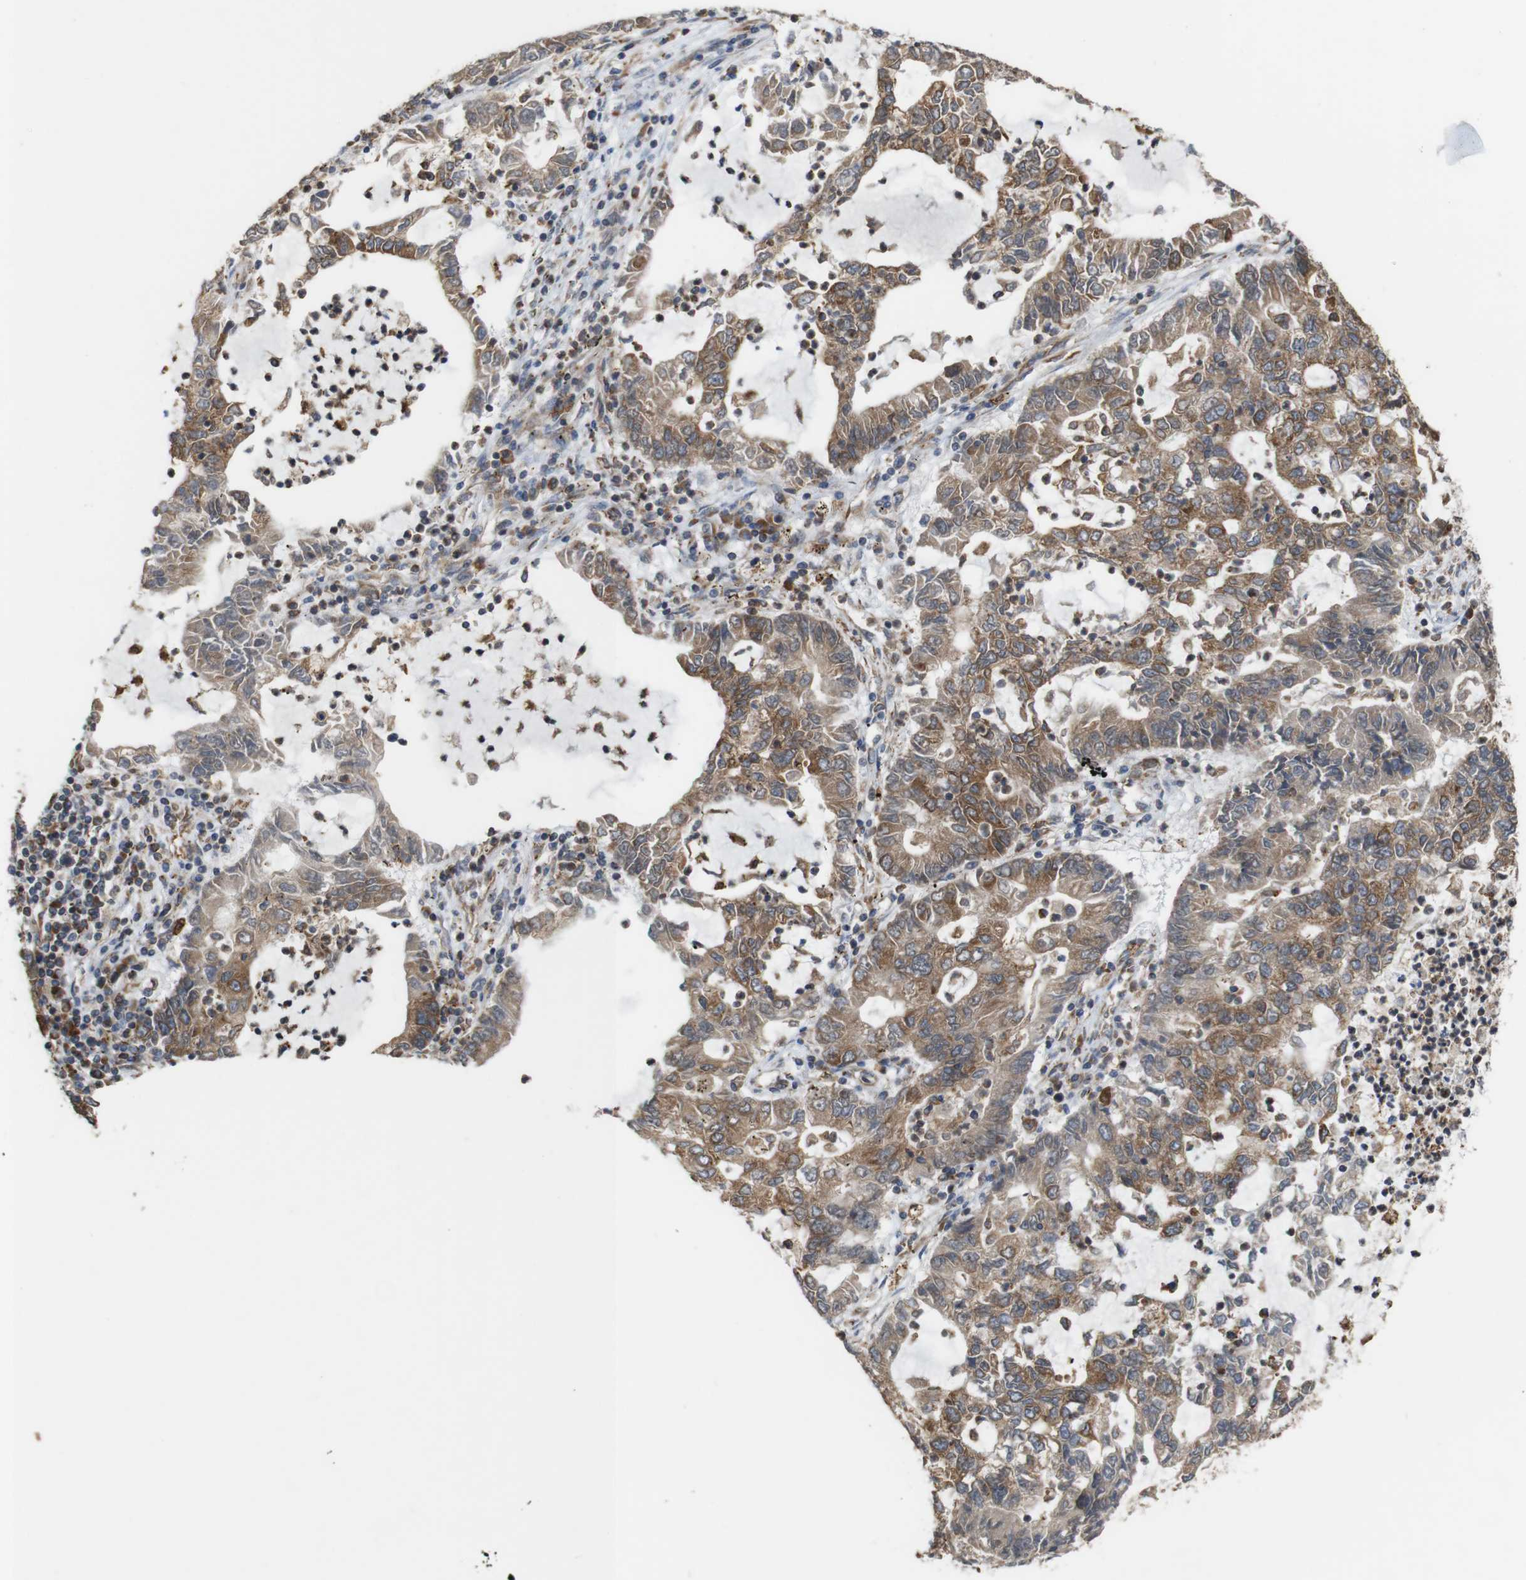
{"staining": {"intensity": "moderate", "quantity": ">75%", "location": "cytoplasmic/membranous"}, "tissue": "lung cancer", "cell_type": "Tumor cells", "image_type": "cancer", "snomed": [{"axis": "morphology", "description": "Adenocarcinoma, NOS"}, {"axis": "topography", "description": "Lung"}], "caption": "Immunohistochemistry (DAB) staining of lung adenocarcinoma displays moderate cytoplasmic/membranous protein expression in about >75% of tumor cells.", "gene": "UGGT1", "patient": {"sex": "female", "age": 51}}